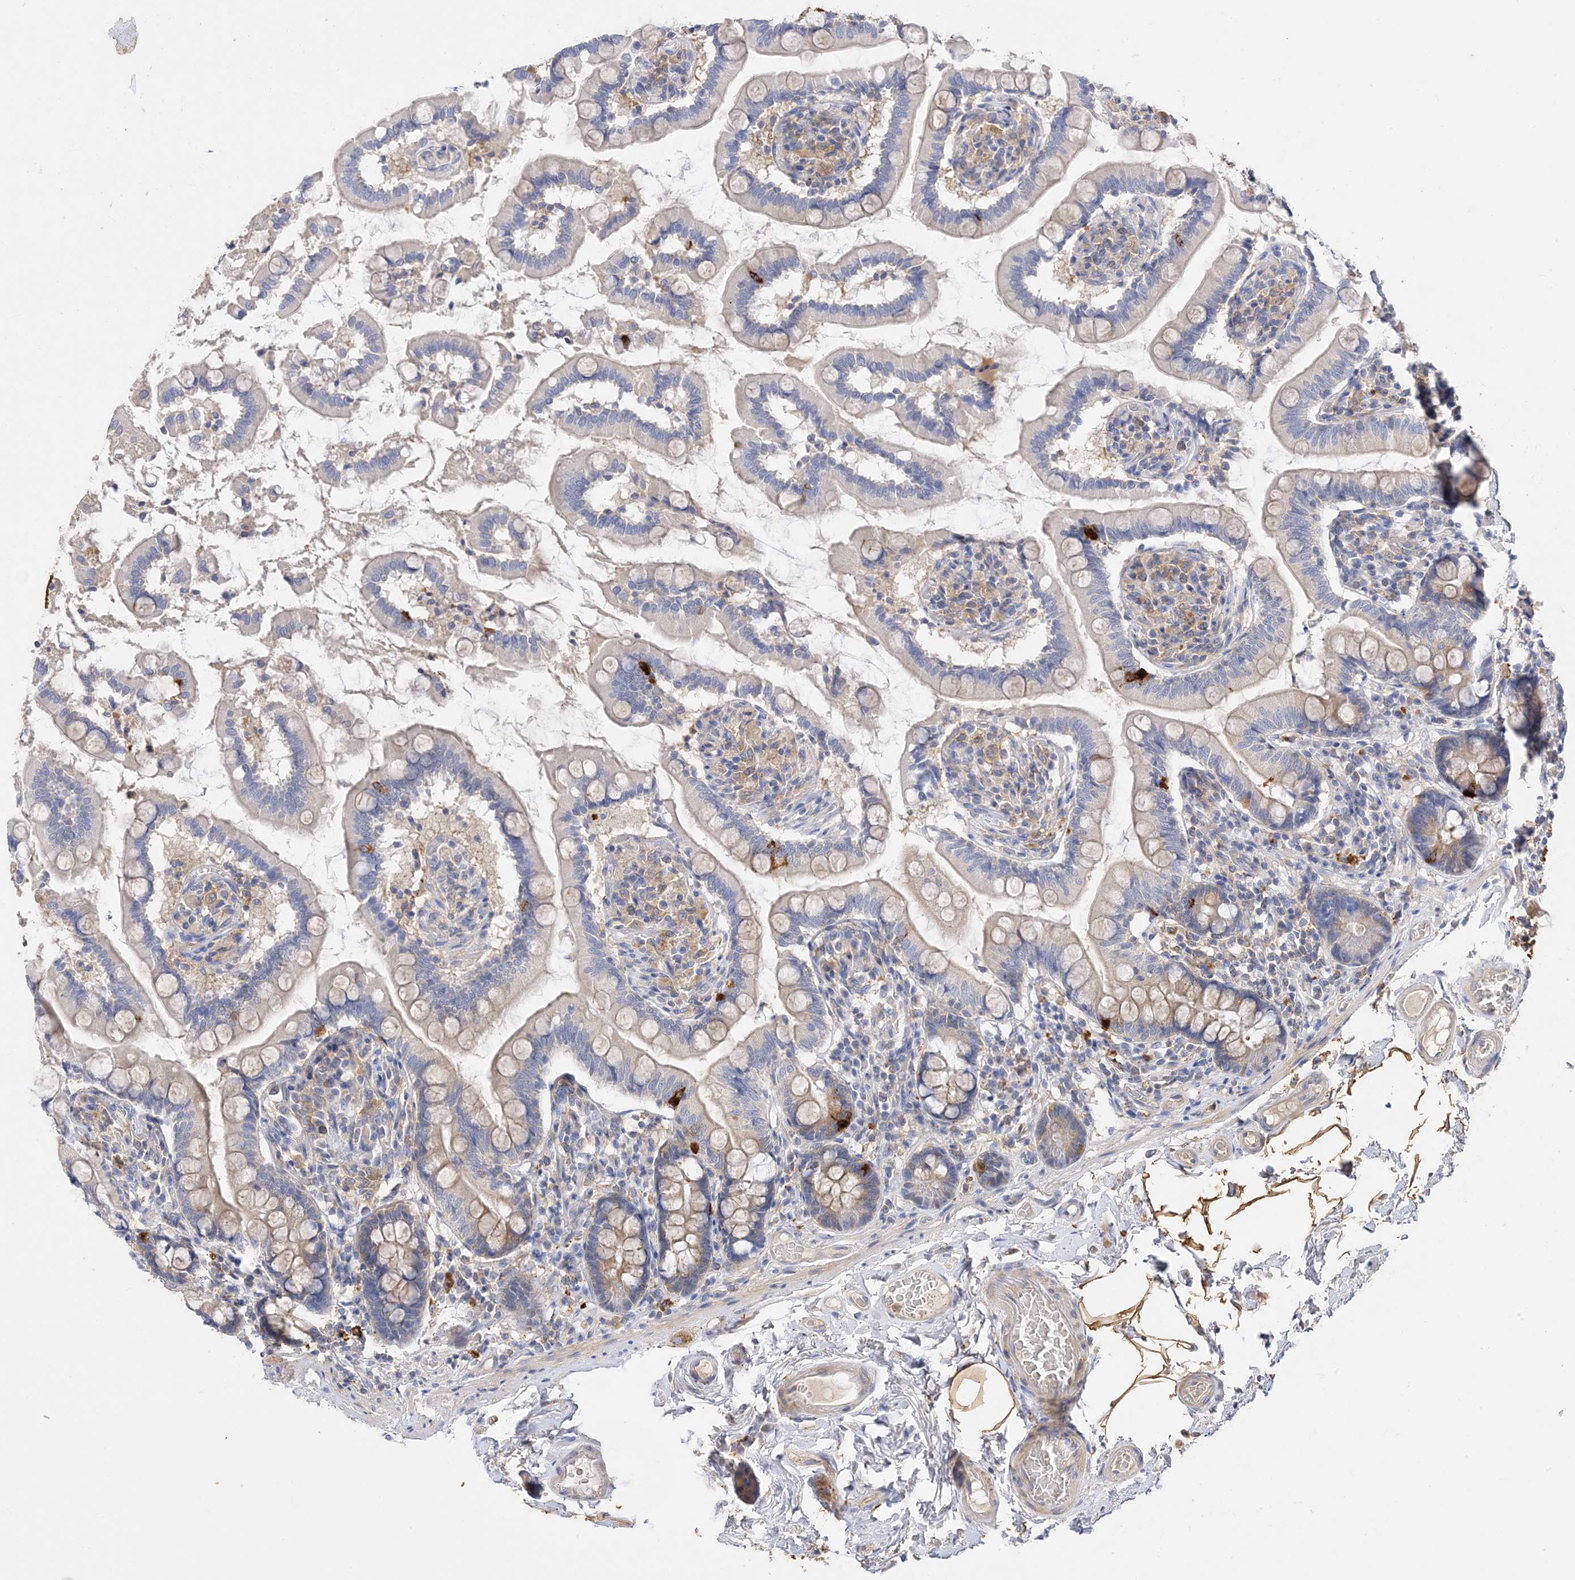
{"staining": {"intensity": "weak", "quantity": "25%-75%", "location": "cytoplasmic/membranous"}, "tissue": "small intestine", "cell_type": "Glandular cells", "image_type": "normal", "snomed": [{"axis": "morphology", "description": "Normal tissue, NOS"}, {"axis": "topography", "description": "Small intestine"}], "caption": "A micrograph of human small intestine stained for a protein reveals weak cytoplasmic/membranous brown staining in glandular cells. (DAB = brown stain, brightfield microscopy at high magnification).", "gene": "ARV1", "patient": {"sex": "female", "age": 64}}